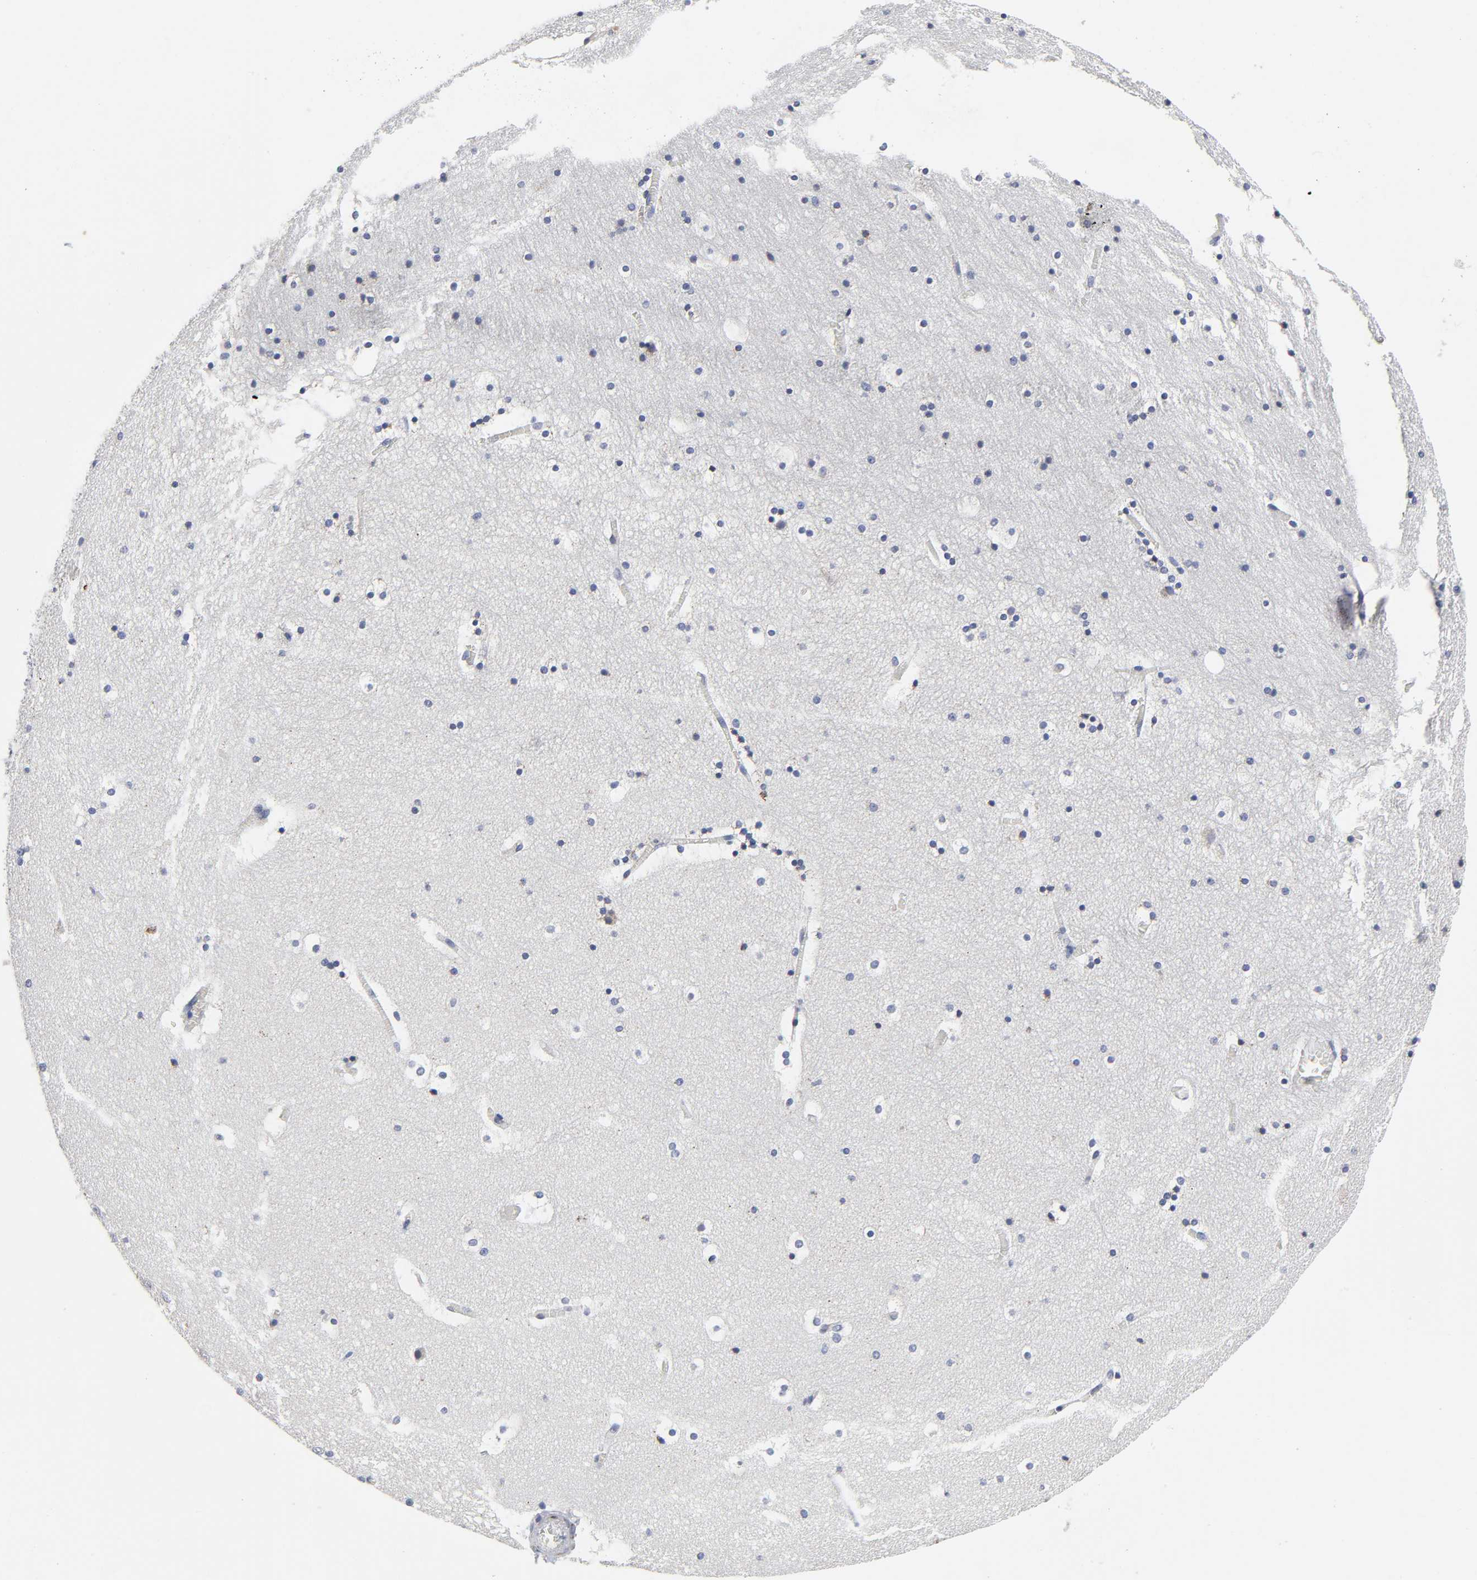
{"staining": {"intensity": "negative", "quantity": "none", "location": "none"}, "tissue": "hippocampus", "cell_type": "Glial cells", "image_type": "normal", "snomed": [{"axis": "morphology", "description": "Normal tissue, NOS"}, {"axis": "topography", "description": "Hippocampus"}], "caption": "An immunohistochemistry (IHC) histopathology image of unremarkable hippocampus is shown. There is no staining in glial cells of hippocampus. (DAB immunohistochemistry with hematoxylin counter stain).", "gene": "AOPEP", "patient": {"sex": "male", "age": 45}}